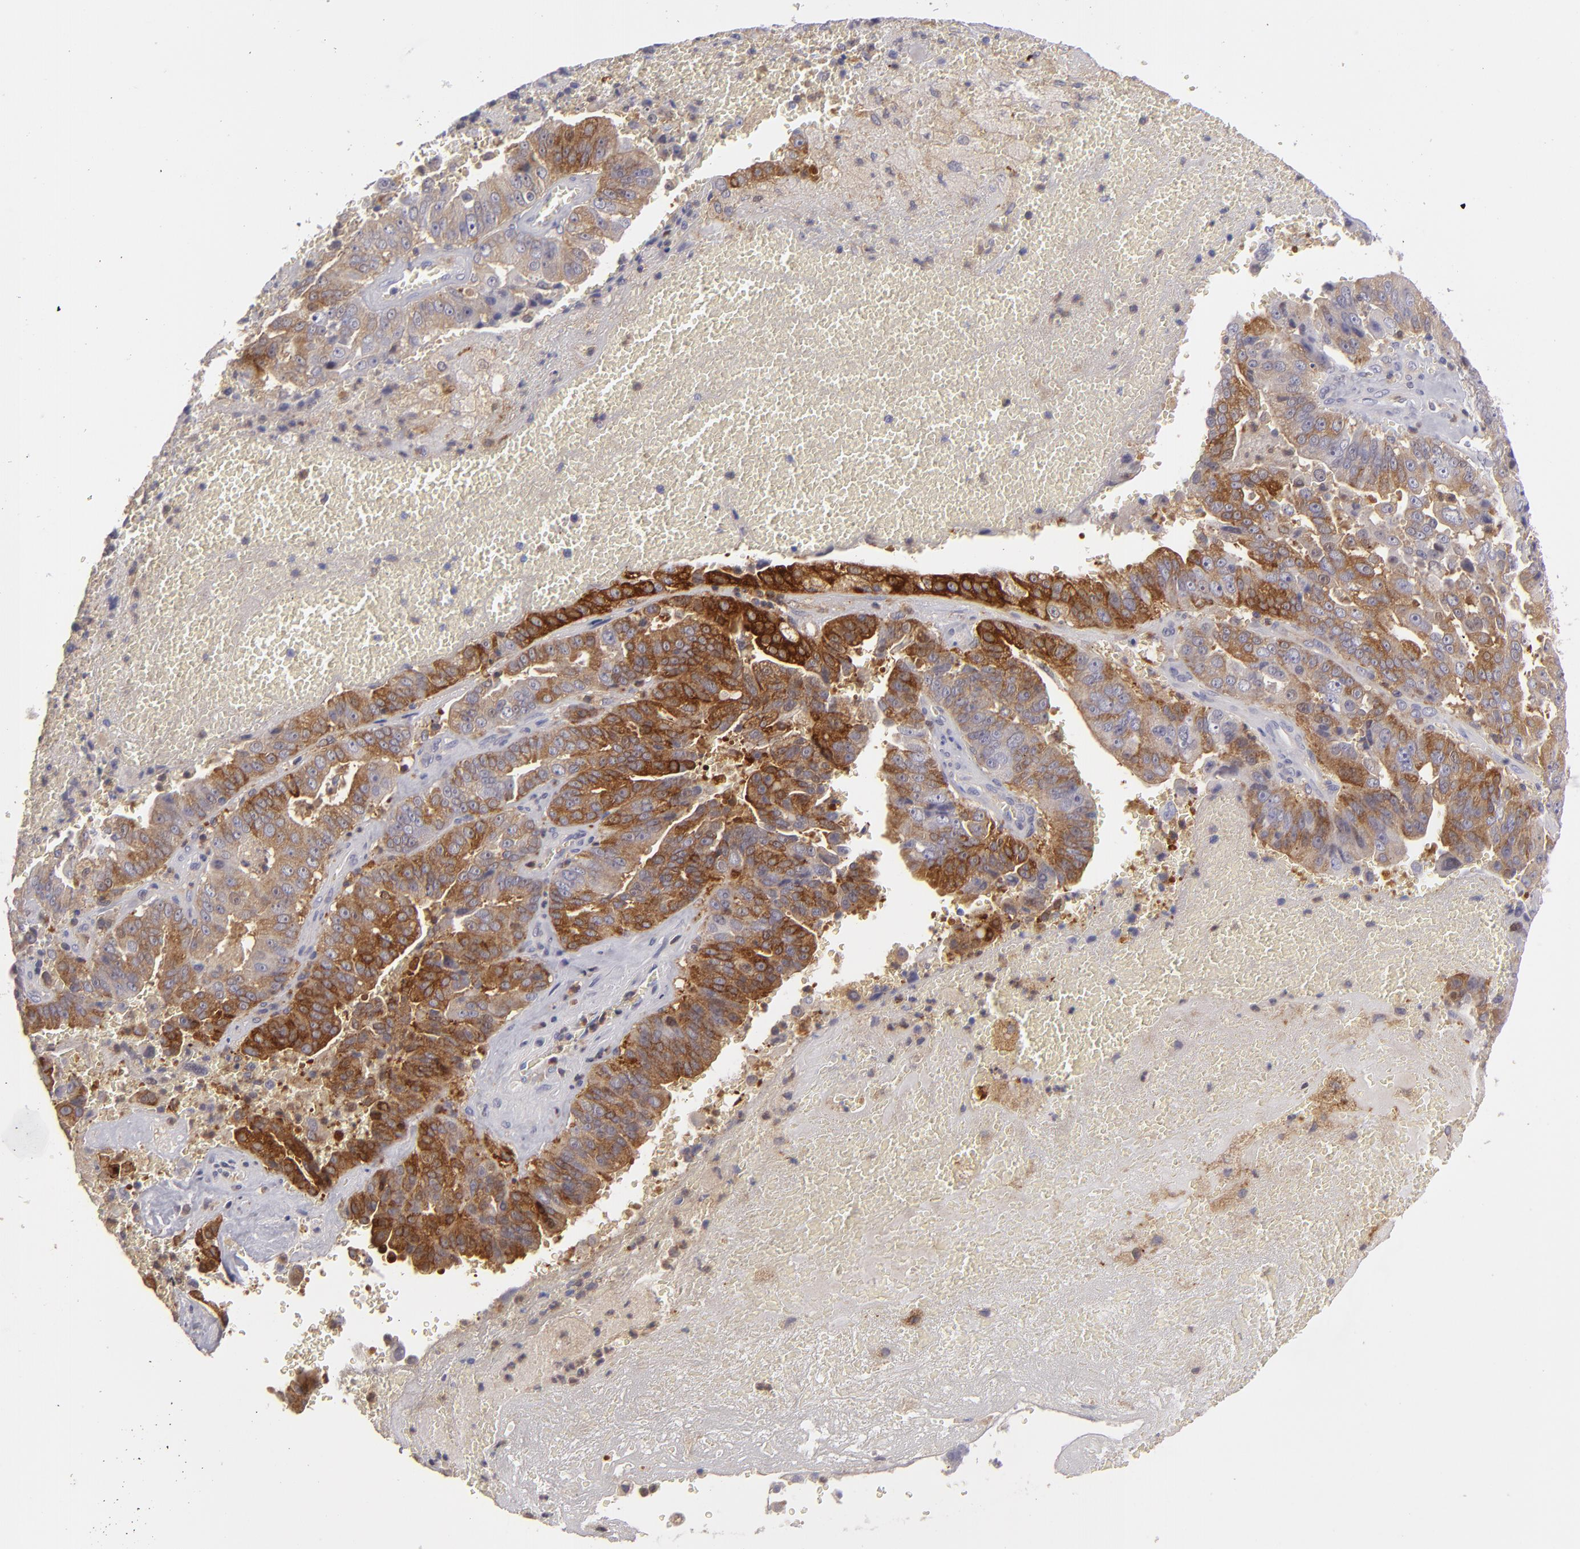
{"staining": {"intensity": "strong", "quantity": ">75%", "location": "cytoplasmic/membranous"}, "tissue": "liver cancer", "cell_type": "Tumor cells", "image_type": "cancer", "snomed": [{"axis": "morphology", "description": "Cholangiocarcinoma"}, {"axis": "topography", "description": "Liver"}], "caption": "Liver cholangiocarcinoma tissue reveals strong cytoplasmic/membranous expression in approximately >75% of tumor cells", "gene": "MMP10", "patient": {"sex": "female", "age": 79}}